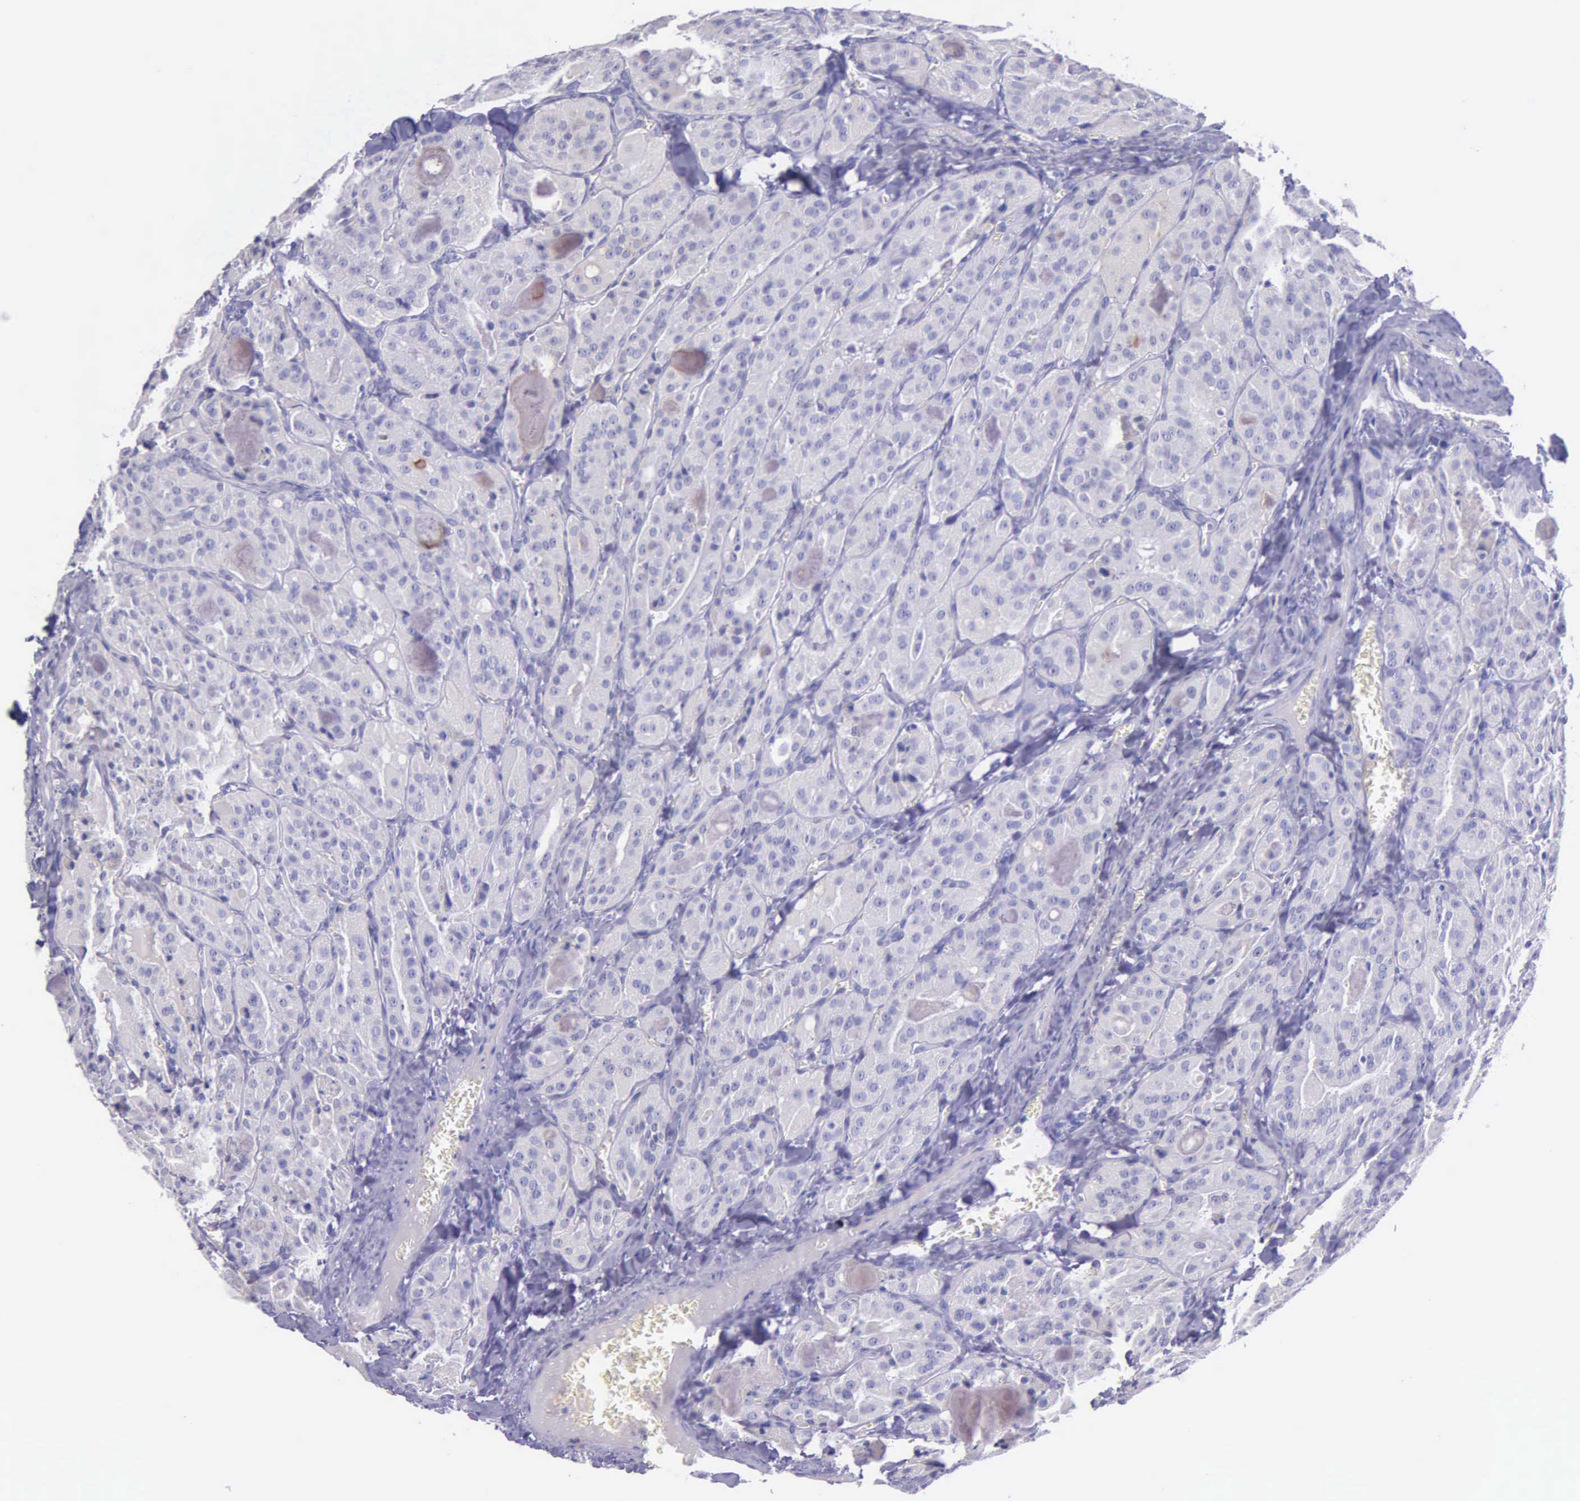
{"staining": {"intensity": "negative", "quantity": "none", "location": "none"}, "tissue": "thyroid cancer", "cell_type": "Tumor cells", "image_type": "cancer", "snomed": [{"axis": "morphology", "description": "Carcinoma, NOS"}, {"axis": "topography", "description": "Thyroid gland"}], "caption": "Thyroid carcinoma was stained to show a protein in brown. There is no significant staining in tumor cells.", "gene": "THSD7A", "patient": {"sex": "male", "age": 76}}